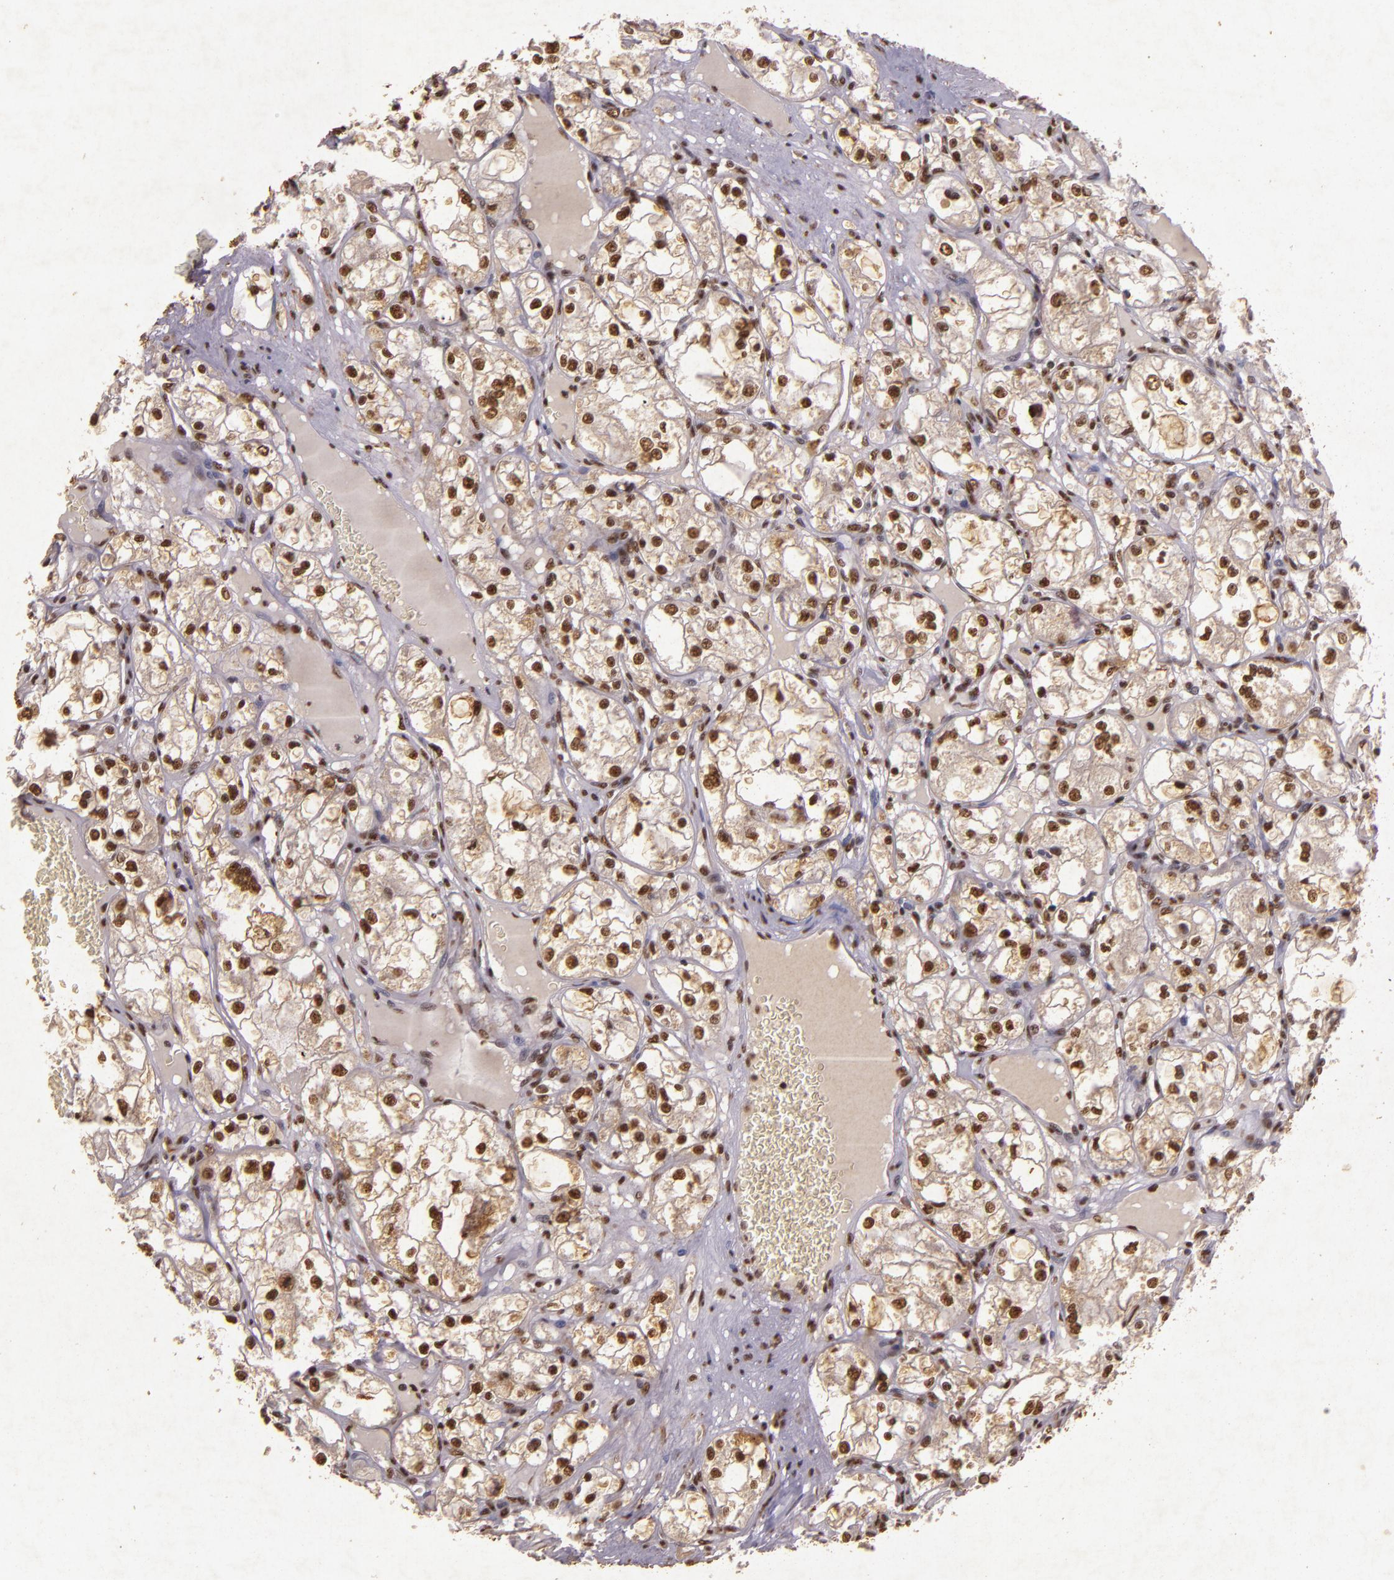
{"staining": {"intensity": "weak", "quantity": ">75%", "location": "nuclear"}, "tissue": "renal cancer", "cell_type": "Tumor cells", "image_type": "cancer", "snomed": [{"axis": "morphology", "description": "Adenocarcinoma, NOS"}, {"axis": "topography", "description": "Kidney"}], "caption": "Tumor cells exhibit low levels of weak nuclear expression in approximately >75% of cells in human adenocarcinoma (renal).", "gene": "CBX3", "patient": {"sex": "male", "age": 61}}